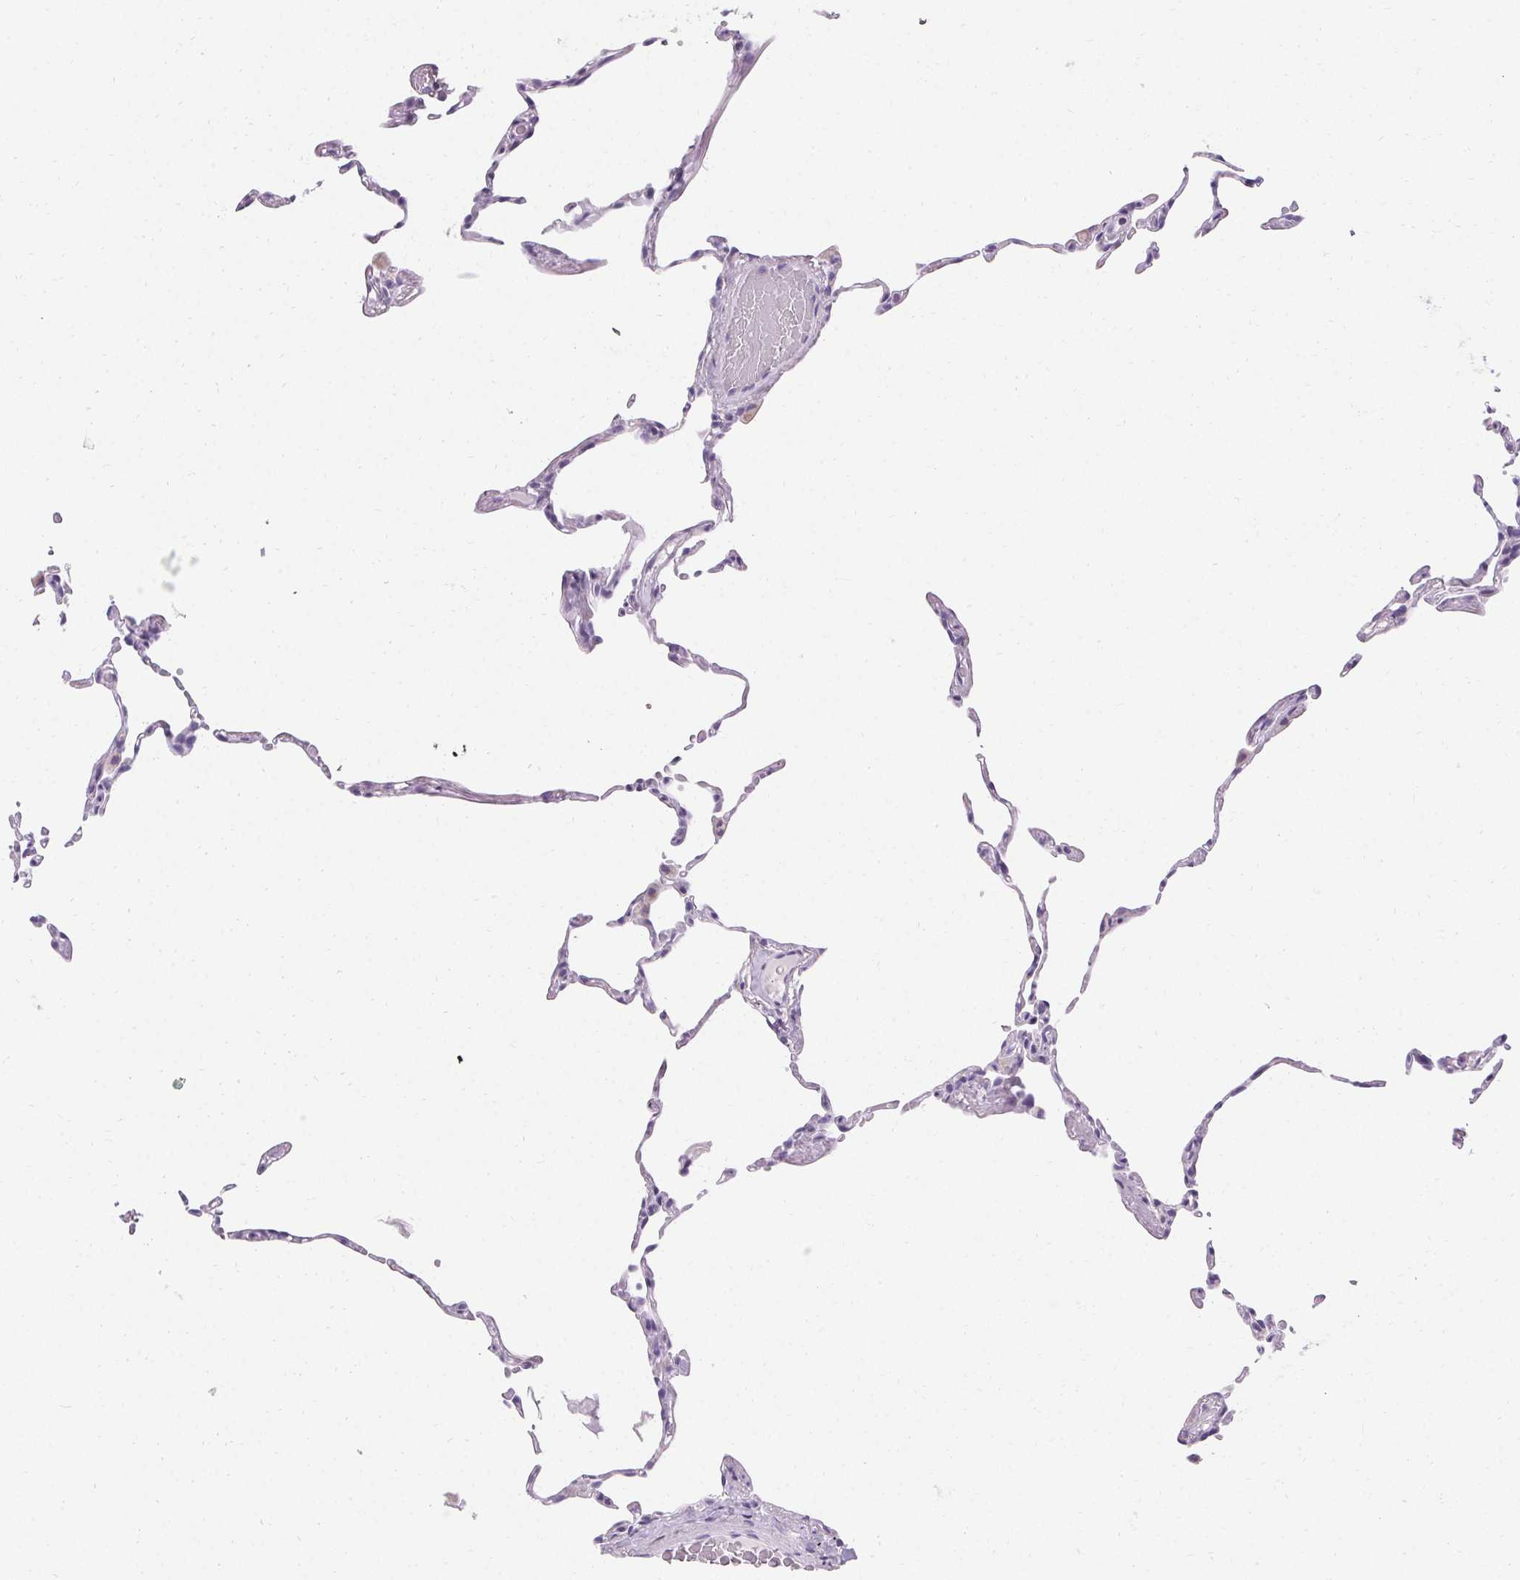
{"staining": {"intensity": "negative", "quantity": "none", "location": "none"}, "tissue": "lung", "cell_type": "Alveolar cells", "image_type": "normal", "snomed": [{"axis": "morphology", "description": "Normal tissue, NOS"}, {"axis": "topography", "description": "Lung"}], "caption": "Immunohistochemical staining of unremarkable lung displays no significant positivity in alveolar cells. The staining was performed using DAB to visualize the protein expression in brown, while the nuclei were stained in blue with hematoxylin (Magnification: 20x).", "gene": "ASGR2", "patient": {"sex": "female", "age": 57}}